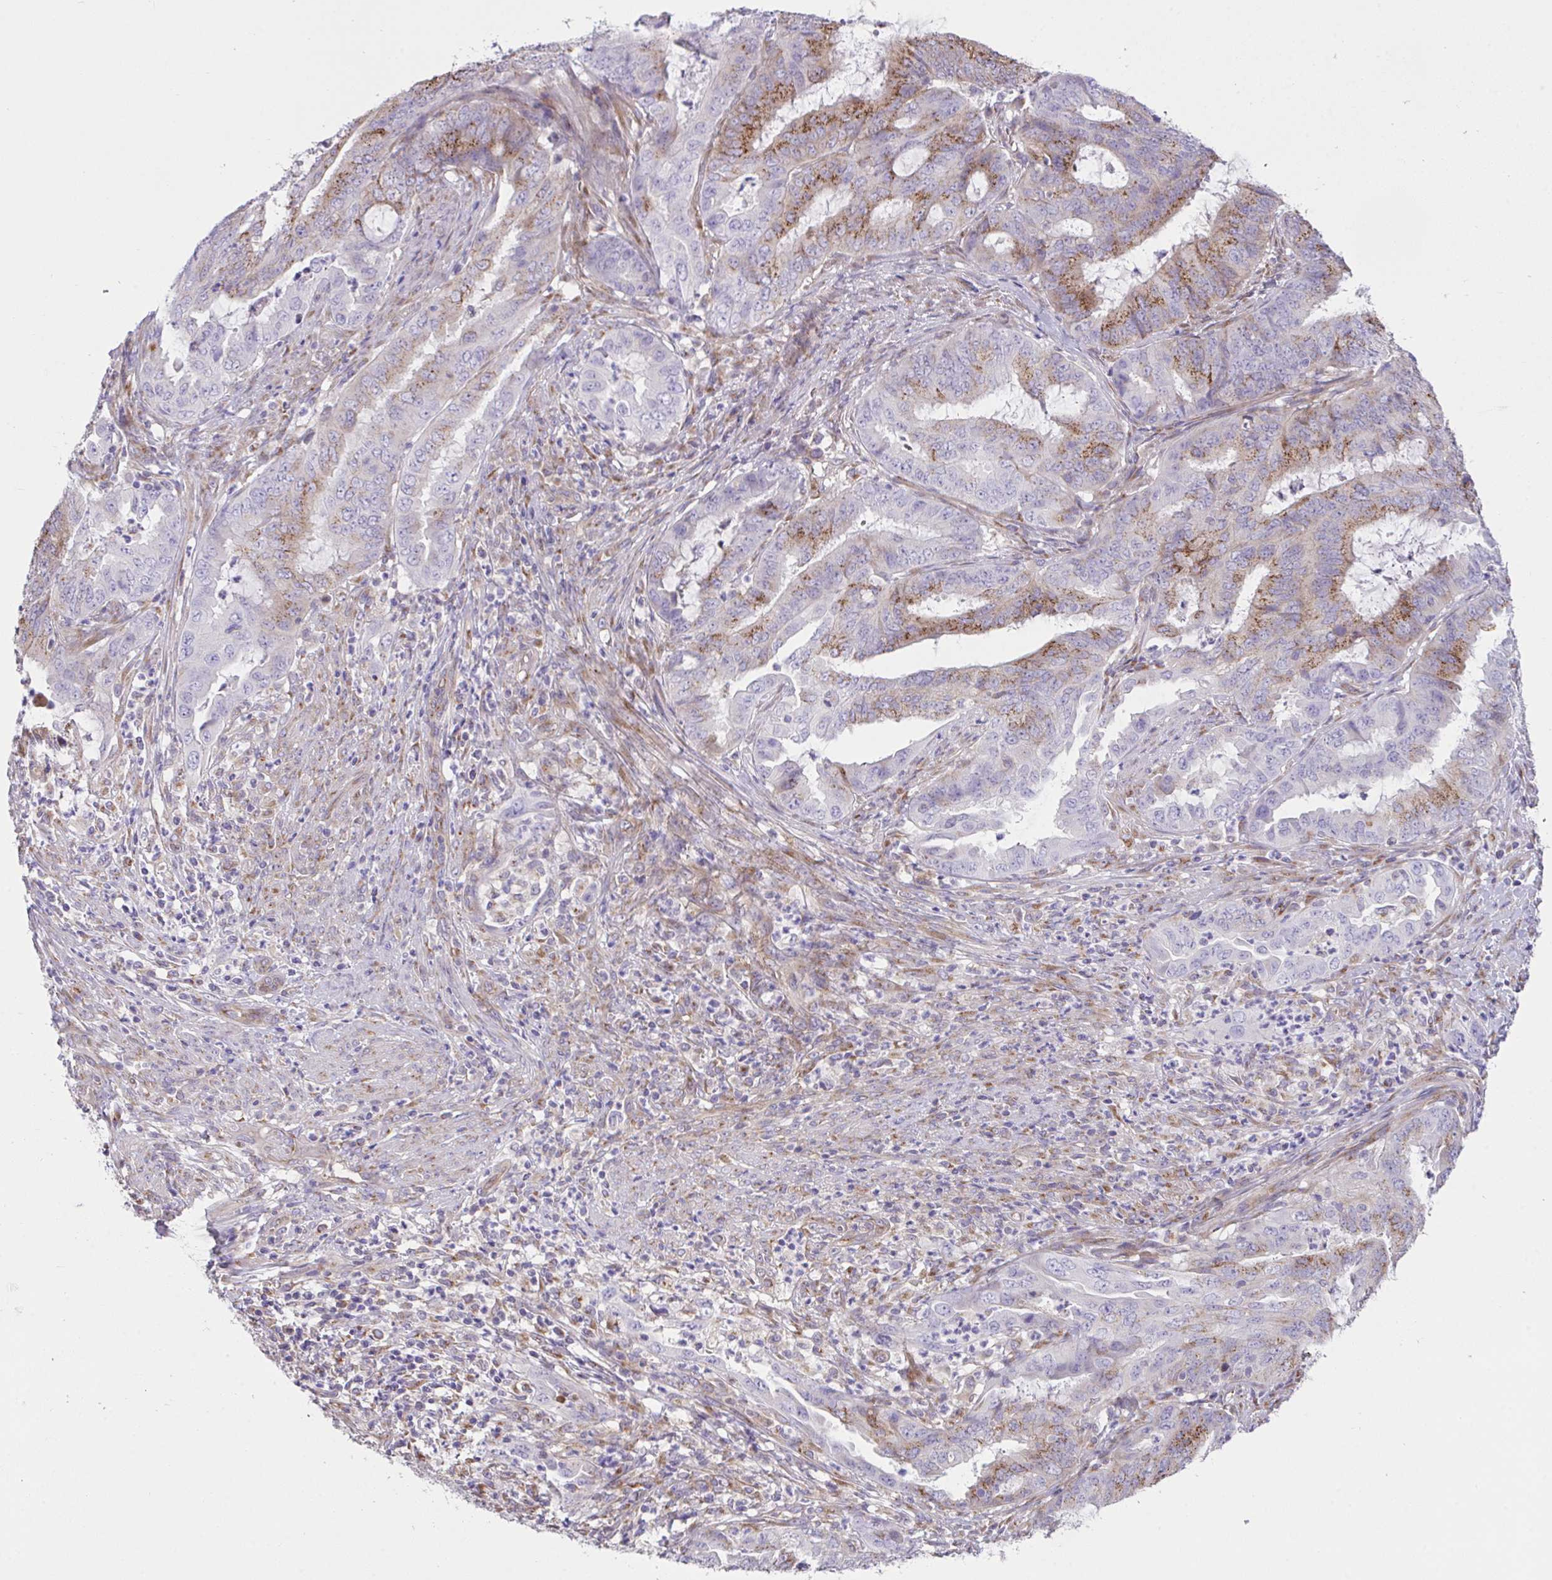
{"staining": {"intensity": "moderate", "quantity": "25%-75%", "location": "cytoplasmic/membranous"}, "tissue": "endometrial cancer", "cell_type": "Tumor cells", "image_type": "cancer", "snomed": [{"axis": "morphology", "description": "Adenocarcinoma, NOS"}, {"axis": "topography", "description": "Endometrium"}], "caption": "A high-resolution micrograph shows IHC staining of endometrial cancer (adenocarcinoma), which displays moderate cytoplasmic/membranous positivity in approximately 25%-75% of tumor cells. (DAB (3,3'-diaminobenzidine) IHC, brown staining for protein, blue staining for nuclei).", "gene": "MIA3", "patient": {"sex": "female", "age": 51}}